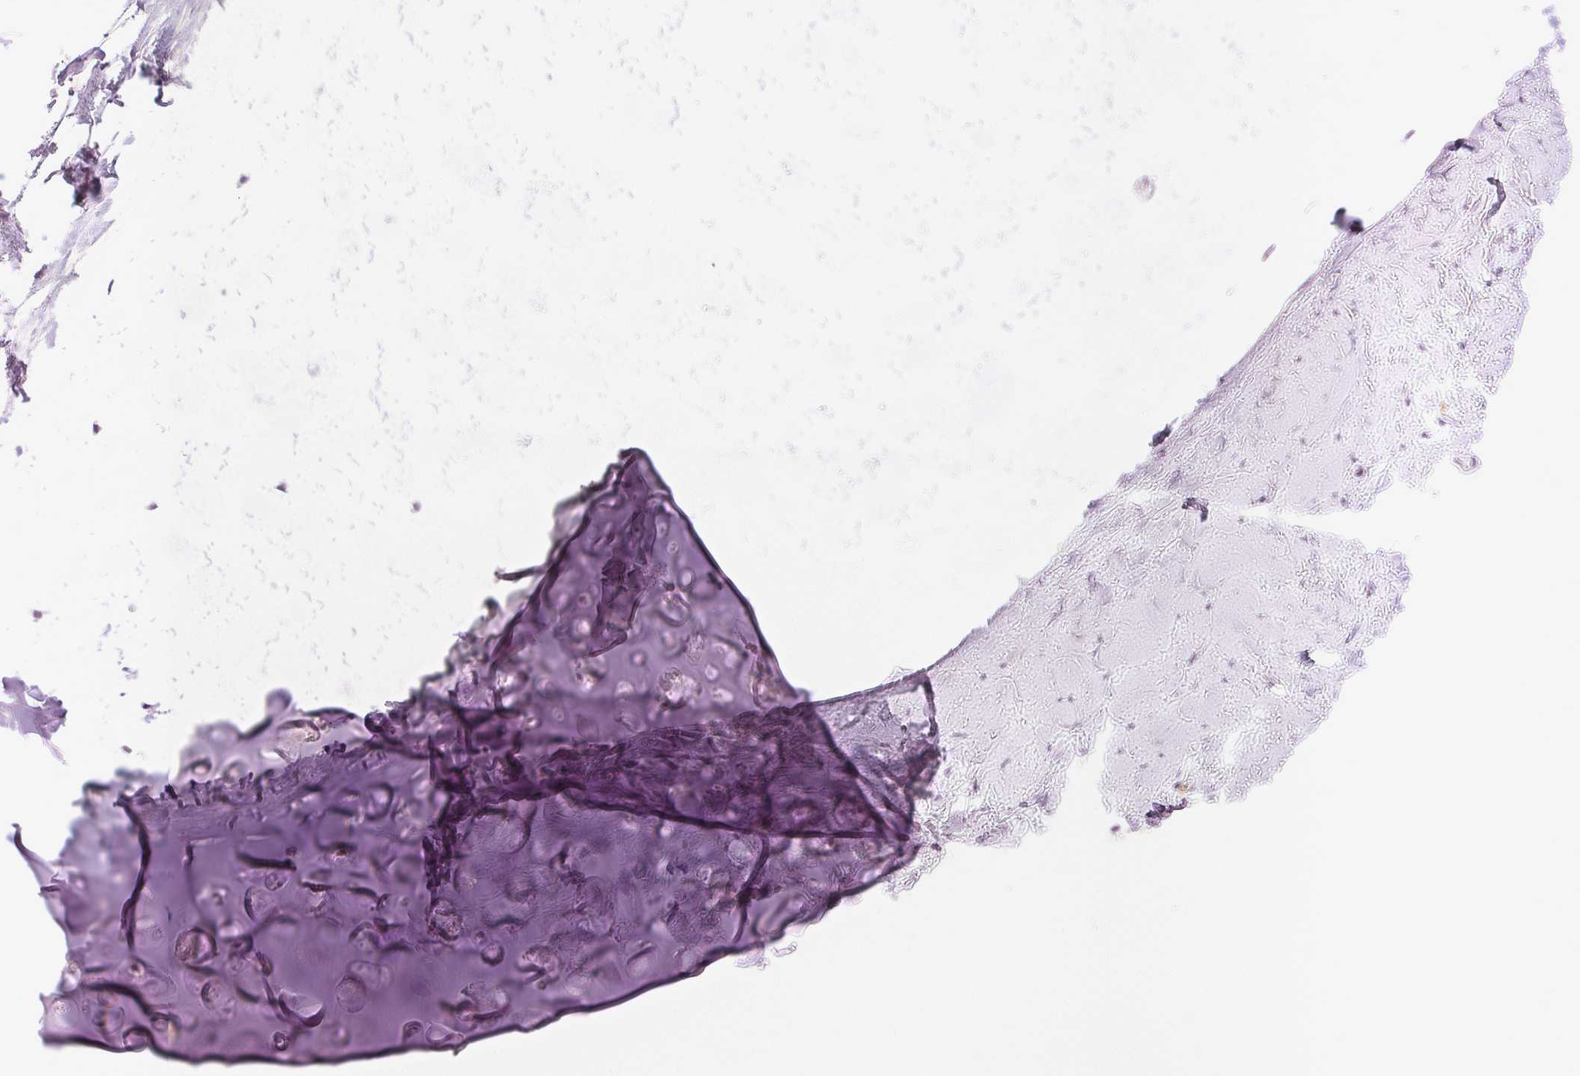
{"staining": {"intensity": "weak", "quantity": "25%-75%", "location": "nuclear"}, "tissue": "soft tissue", "cell_type": "Chondrocytes", "image_type": "normal", "snomed": [{"axis": "morphology", "description": "Normal tissue, NOS"}, {"axis": "topography", "description": "Cartilage tissue"}, {"axis": "topography", "description": "Bronchus"}], "caption": "The photomicrograph exhibits immunohistochemical staining of benign soft tissue. There is weak nuclear positivity is appreciated in approximately 25%-75% of chondrocytes. (DAB = brown stain, brightfield microscopy at high magnification).", "gene": "POU2F2", "patient": {"sex": "female", "age": 79}}